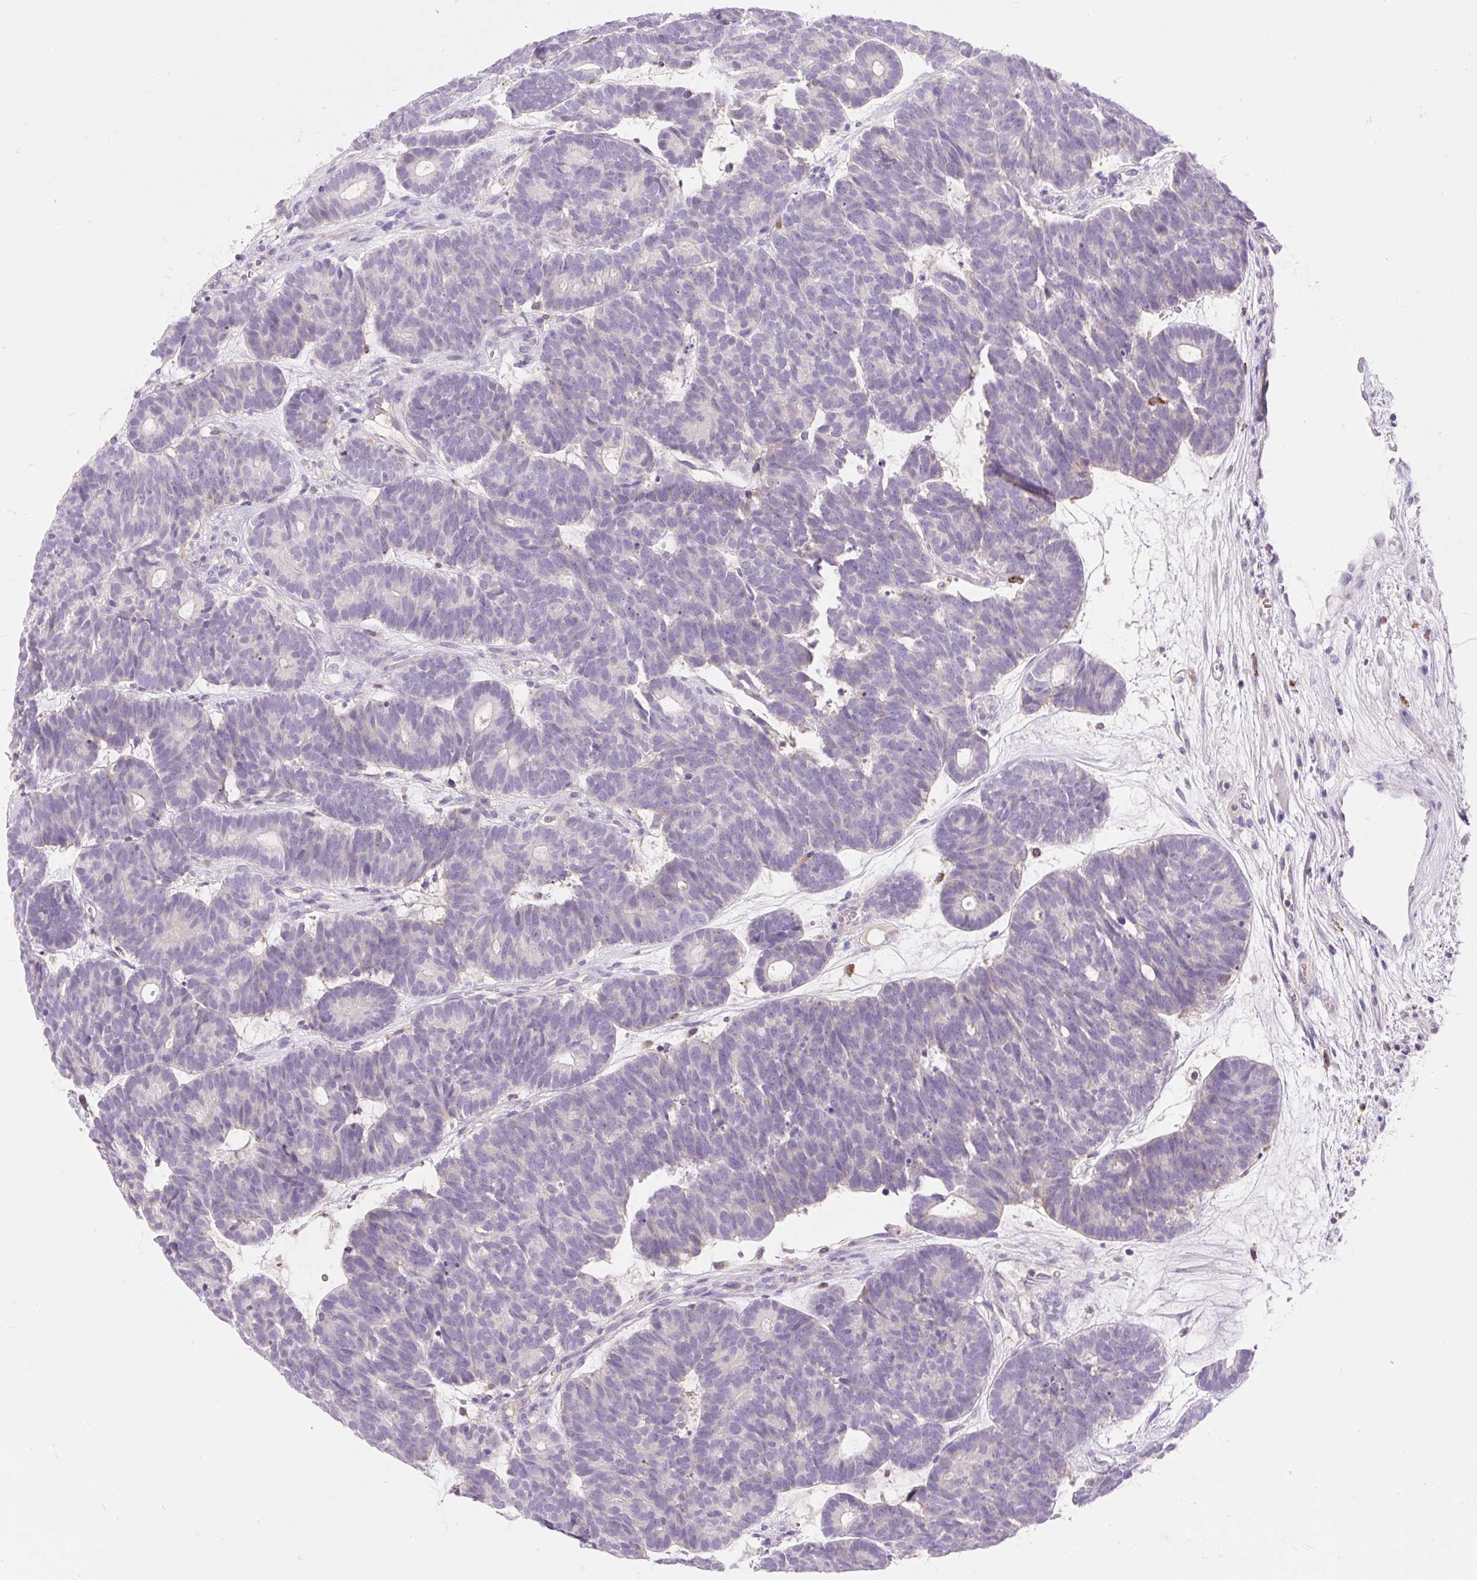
{"staining": {"intensity": "negative", "quantity": "none", "location": "none"}, "tissue": "head and neck cancer", "cell_type": "Tumor cells", "image_type": "cancer", "snomed": [{"axis": "morphology", "description": "Adenocarcinoma, NOS"}, {"axis": "topography", "description": "Head-Neck"}], "caption": "Tumor cells are negative for brown protein staining in head and neck adenocarcinoma.", "gene": "TMEM150C", "patient": {"sex": "female", "age": 81}}